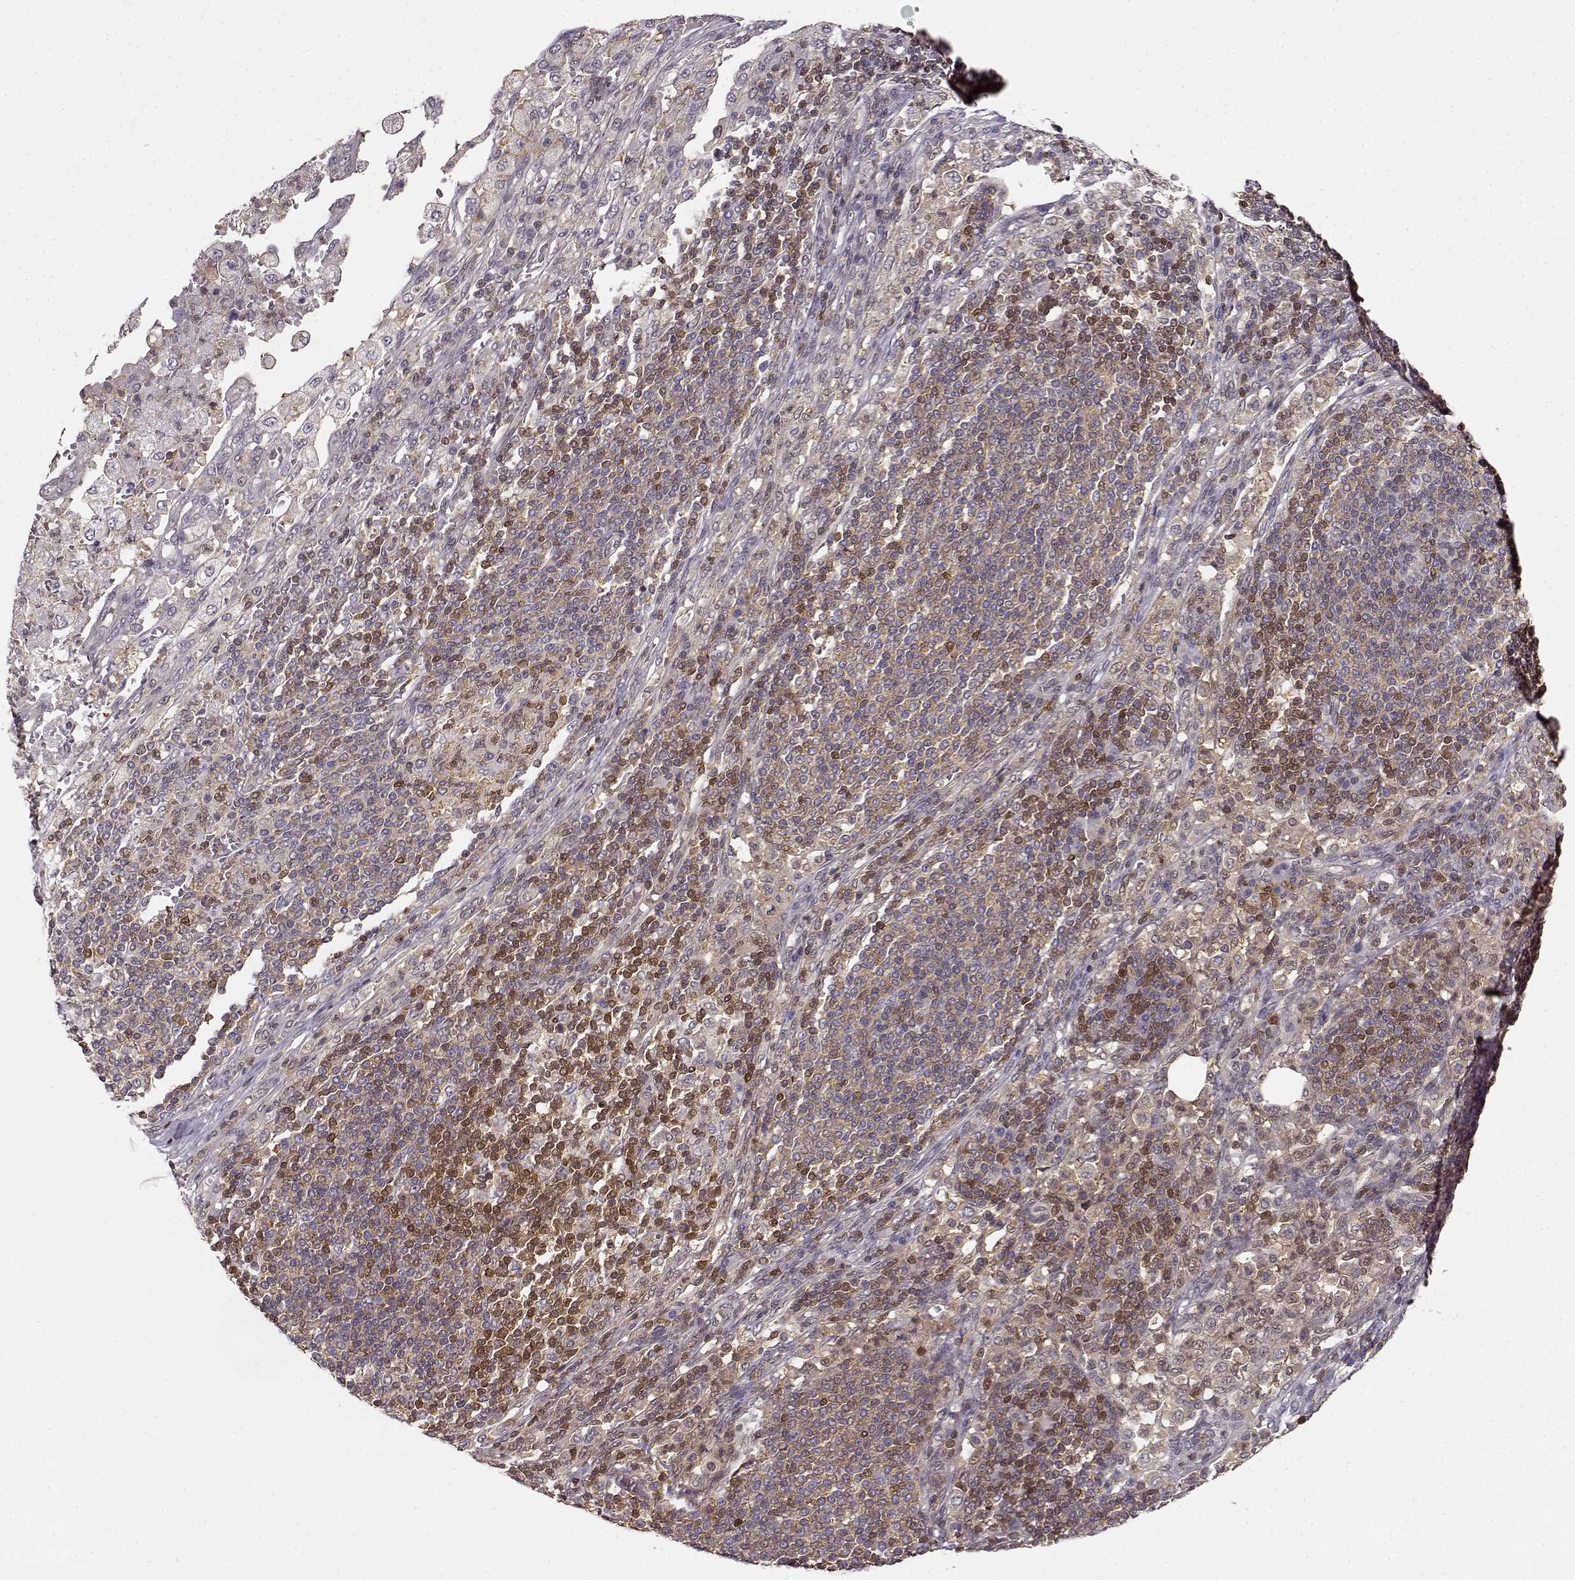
{"staining": {"intensity": "negative", "quantity": "none", "location": "none"}, "tissue": "pancreatic cancer", "cell_type": "Tumor cells", "image_type": "cancer", "snomed": [{"axis": "morphology", "description": "Adenocarcinoma, NOS"}, {"axis": "topography", "description": "Pancreas"}], "caption": "The histopathology image reveals no staining of tumor cells in adenocarcinoma (pancreatic).", "gene": "MFSD1", "patient": {"sex": "female", "age": 61}}